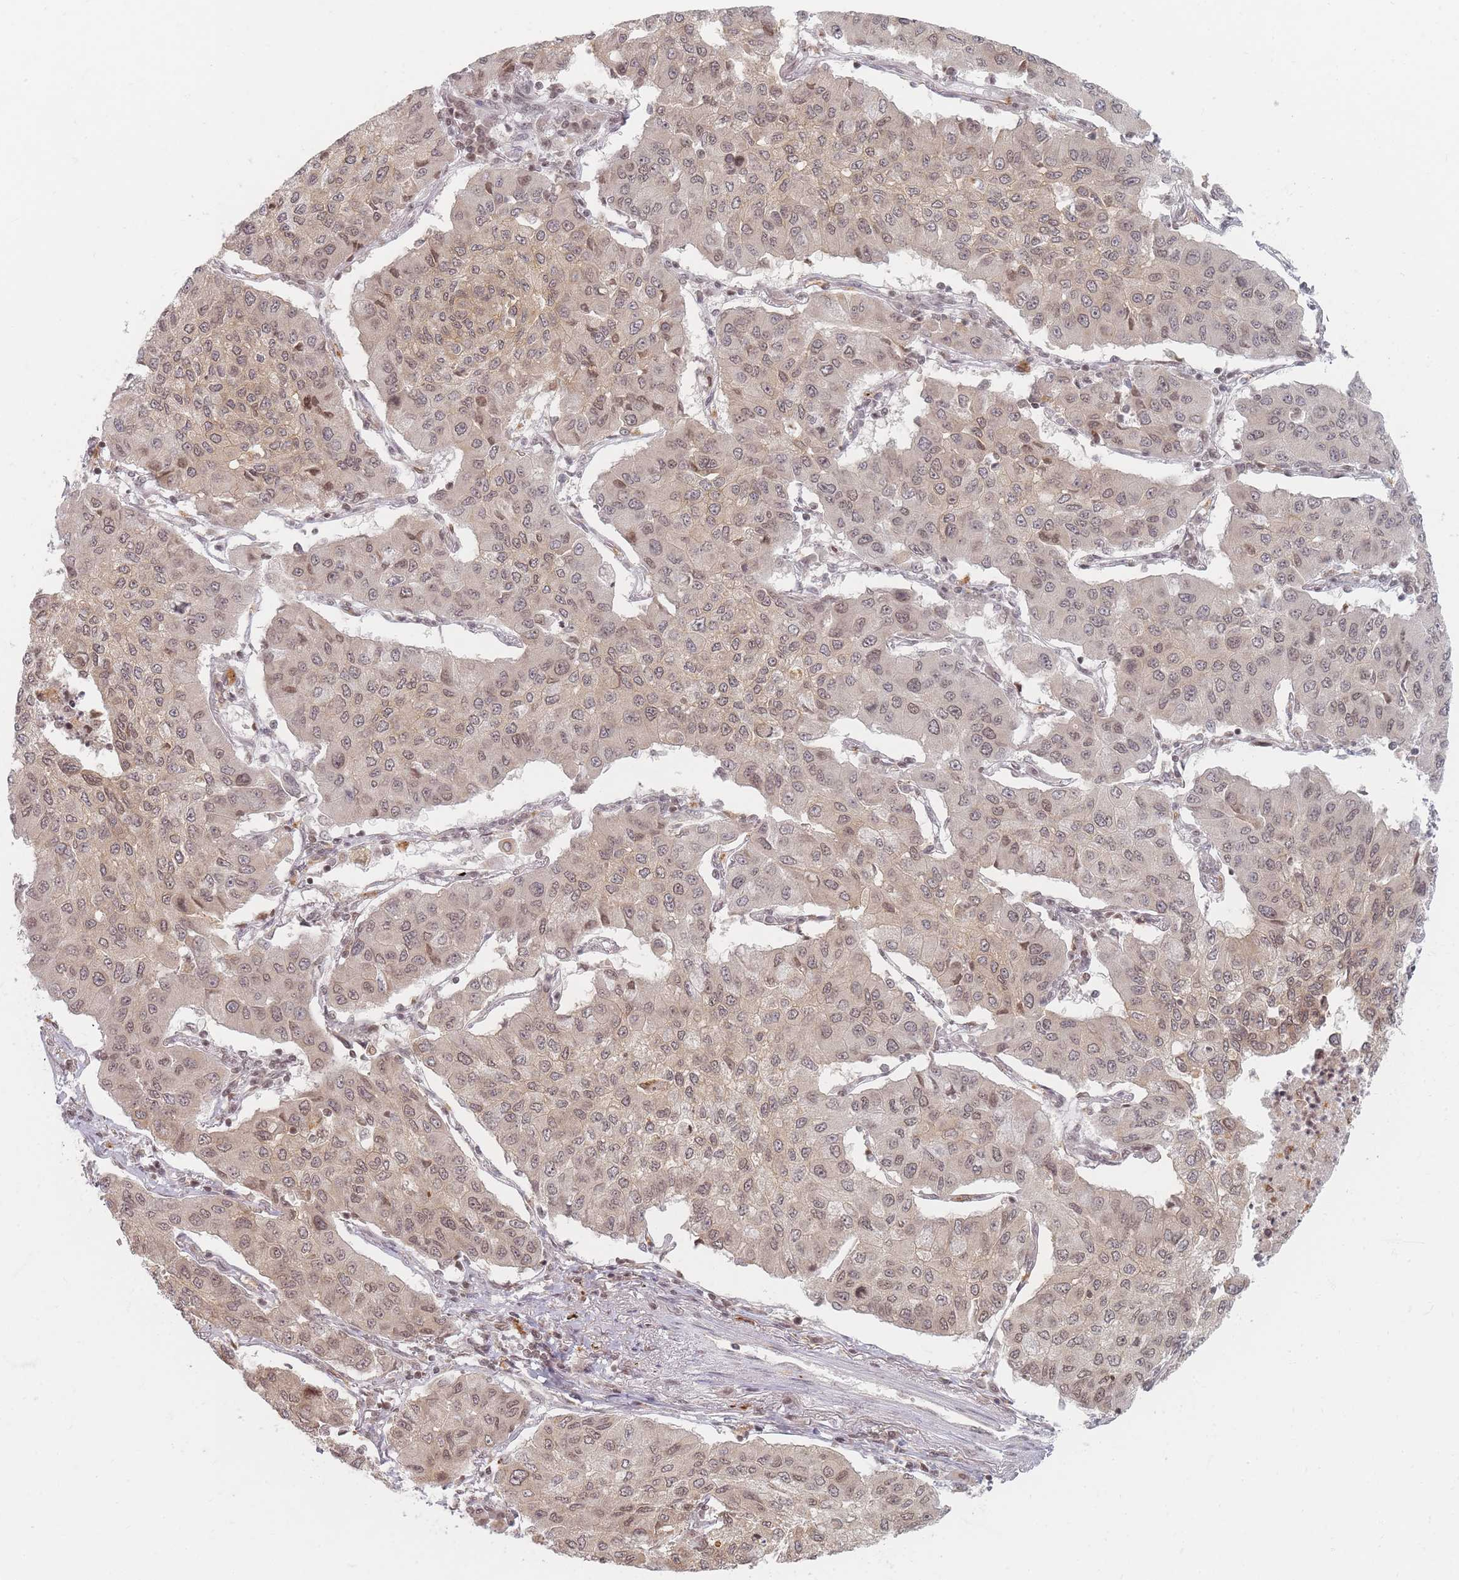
{"staining": {"intensity": "weak", "quantity": ">75%", "location": "cytoplasmic/membranous,nuclear"}, "tissue": "lung cancer", "cell_type": "Tumor cells", "image_type": "cancer", "snomed": [{"axis": "morphology", "description": "Squamous cell carcinoma, NOS"}, {"axis": "topography", "description": "Lung"}], "caption": "Tumor cells demonstrate low levels of weak cytoplasmic/membranous and nuclear positivity in about >75% of cells in lung cancer (squamous cell carcinoma). The staining was performed using DAB (3,3'-diaminobenzidine), with brown indicating positive protein expression. Nuclei are stained blue with hematoxylin.", "gene": "SPATA45", "patient": {"sex": "male", "age": 74}}